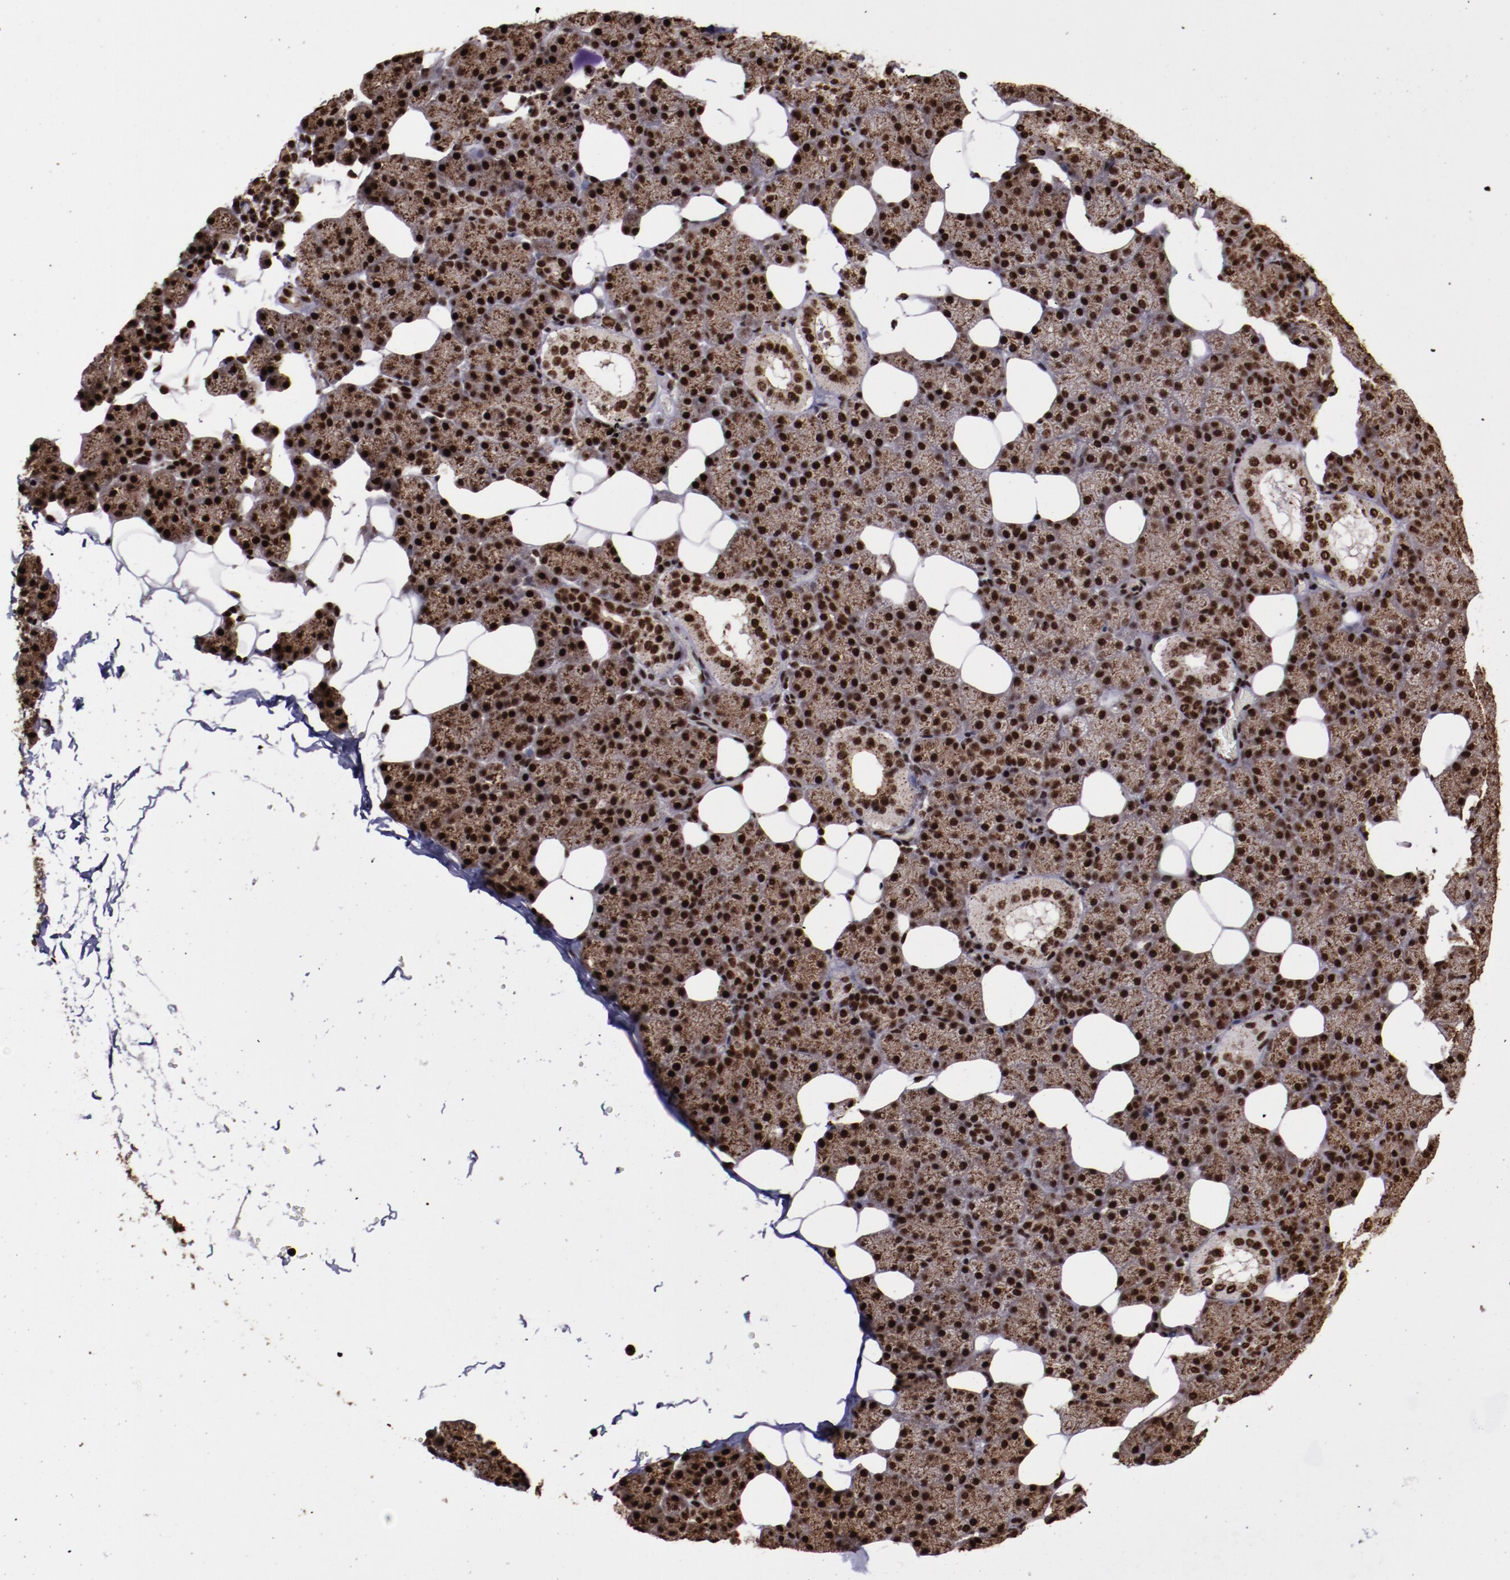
{"staining": {"intensity": "strong", "quantity": ">75%", "location": "cytoplasmic/membranous,nuclear"}, "tissue": "salivary gland", "cell_type": "Glandular cells", "image_type": "normal", "snomed": [{"axis": "morphology", "description": "Normal tissue, NOS"}, {"axis": "topography", "description": "Lymph node"}, {"axis": "topography", "description": "Salivary gland"}], "caption": "Immunohistochemical staining of unremarkable human salivary gland exhibits strong cytoplasmic/membranous,nuclear protein staining in approximately >75% of glandular cells. Using DAB (3,3'-diaminobenzidine) (brown) and hematoxylin (blue) stains, captured at high magnification using brightfield microscopy.", "gene": "SNW1", "patient": {"sex": "male", "age": 8}}